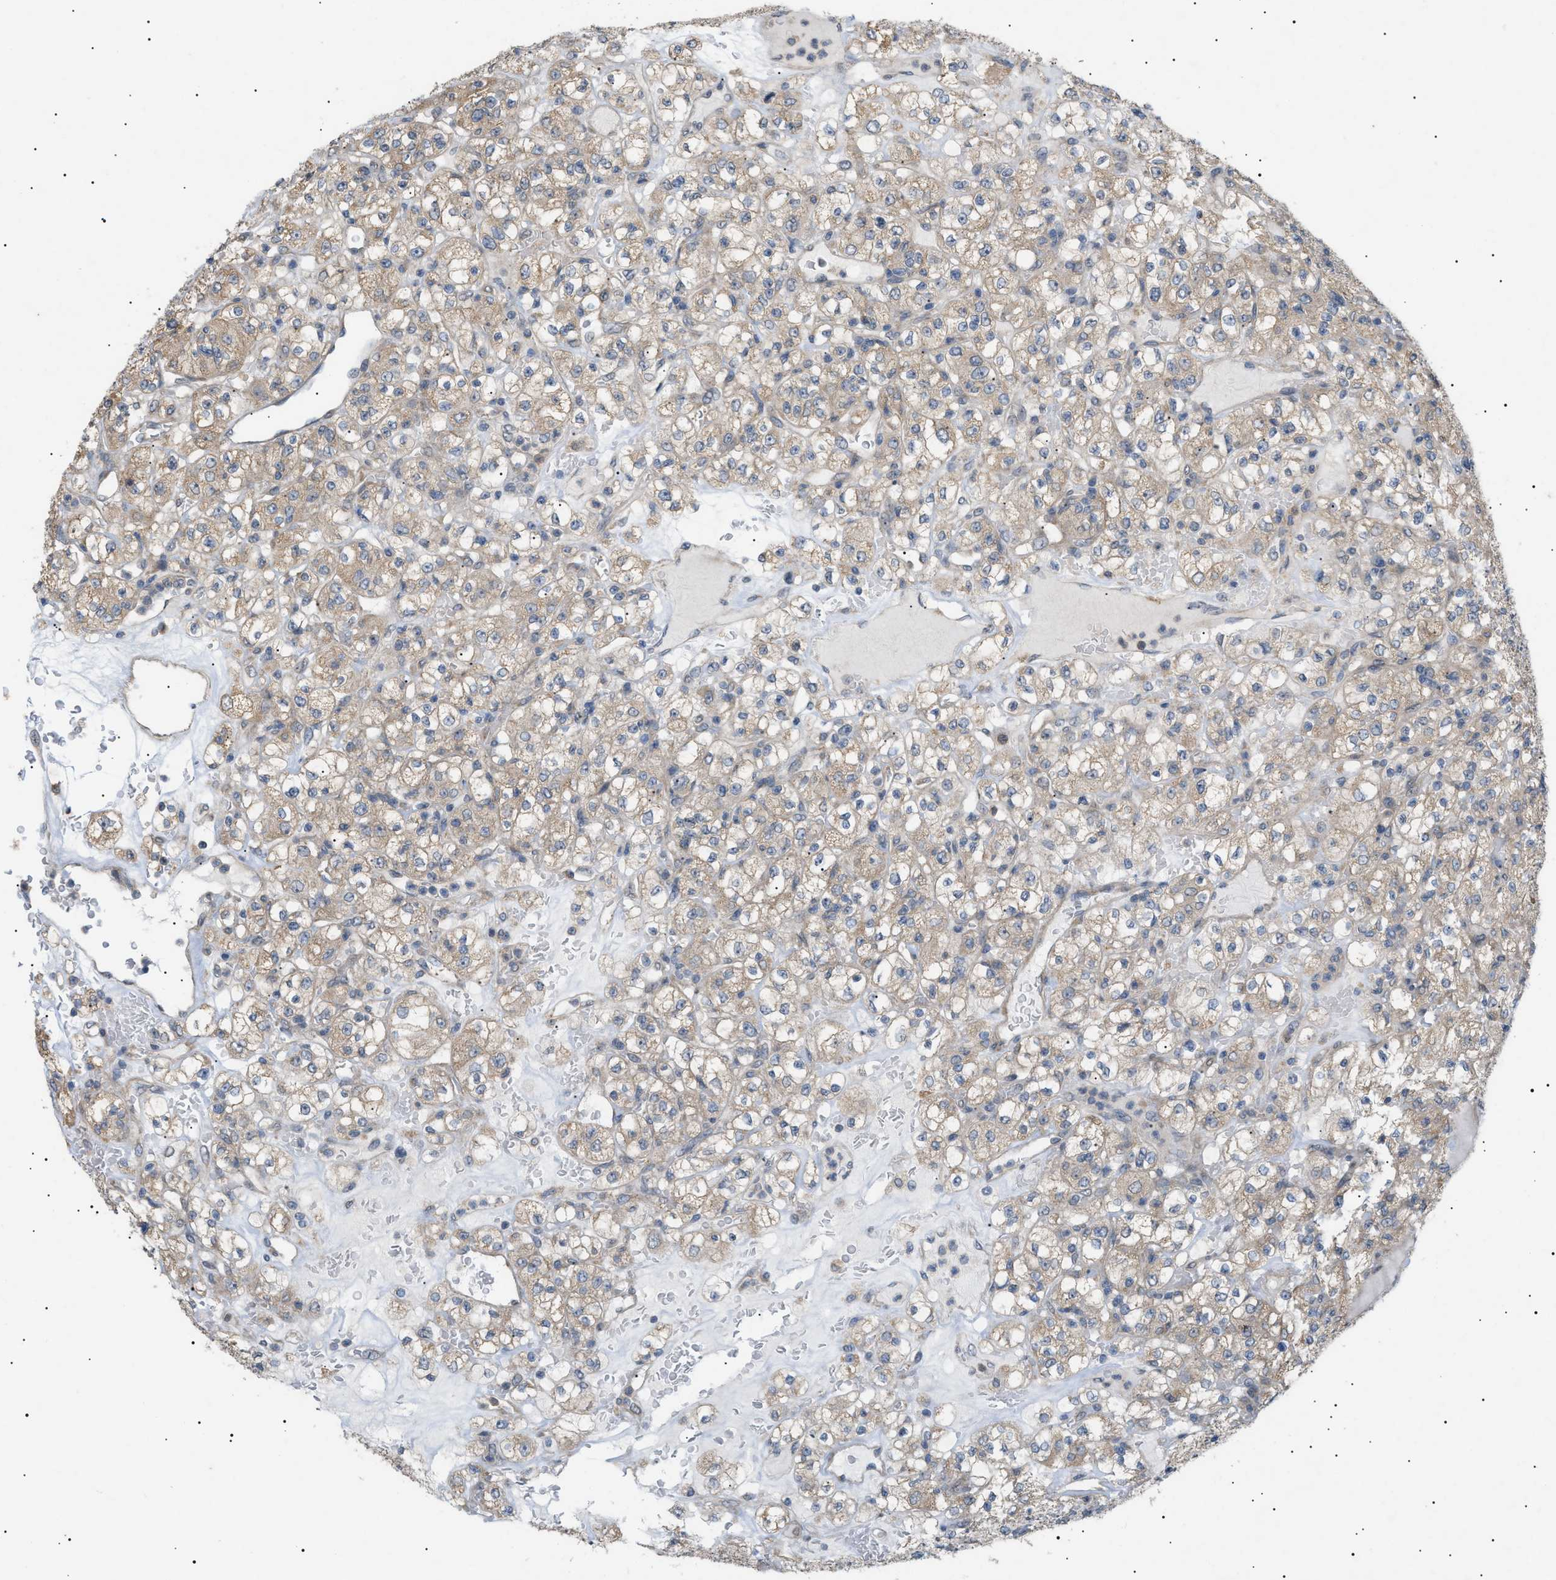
{"staining": {"intensity": "weak", "quantity": ">75%", "location": "cytoplasmic/membranous"}, "tissue": "renal cancer", "cell_type": "Tumor cells", "image_type": "cancer", "snomed": [{"axis": "morphology", "description": "Normal tissue, NOS"}, {"axis": "morphology", "description": "Adenocarcinoma, NOS"}, {"axis": "topography", "description": "Kidney"}], "caption": "Renal cancer tissue shows weak cytoplasmic/membranous positivity in about >75% of tumor cells", "gene": "IRS2", "patient": {"sex": "female", "age": 72}}